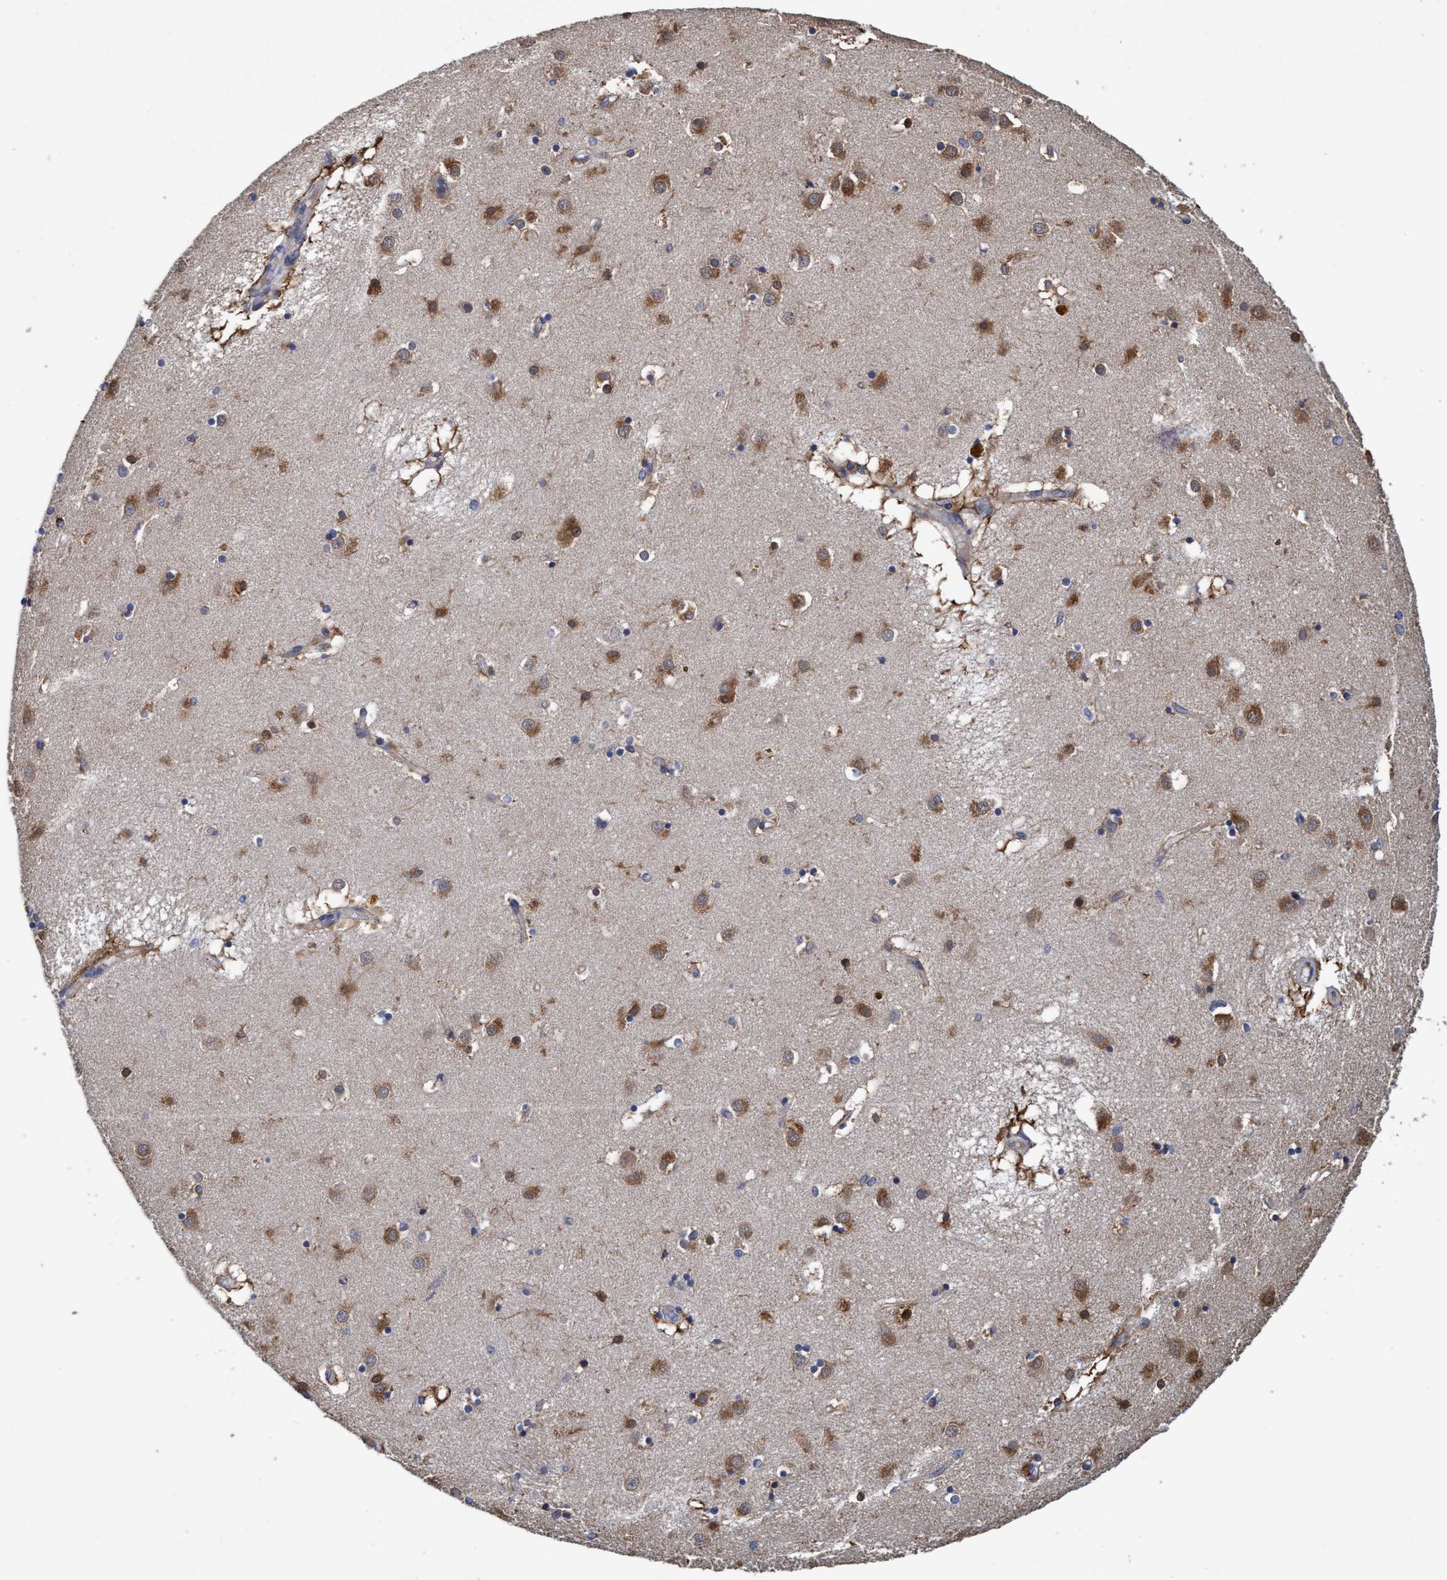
{"staining": {"intensity": "moderate", "quantity": "25%-75%", "location": "cytoplasmic/membranous"}, "tissue": "caudate", "cell_type": "Glial cells", "image_type": "normal", "snomed": [{"axis": "morphology", "description": "Normal tissue, NOS"}, {"axis": "topography", "description": "Lateral ventricle wall"}], "caption": "This image exhibits immunohistochemistry staining of benign caudate, with medium moderate cytoplasmic/membranous staining in approximately 25%-75% of glial cells.", "gene": "CALCOCO2", "patient": {"sex": "male", "age": 70}}